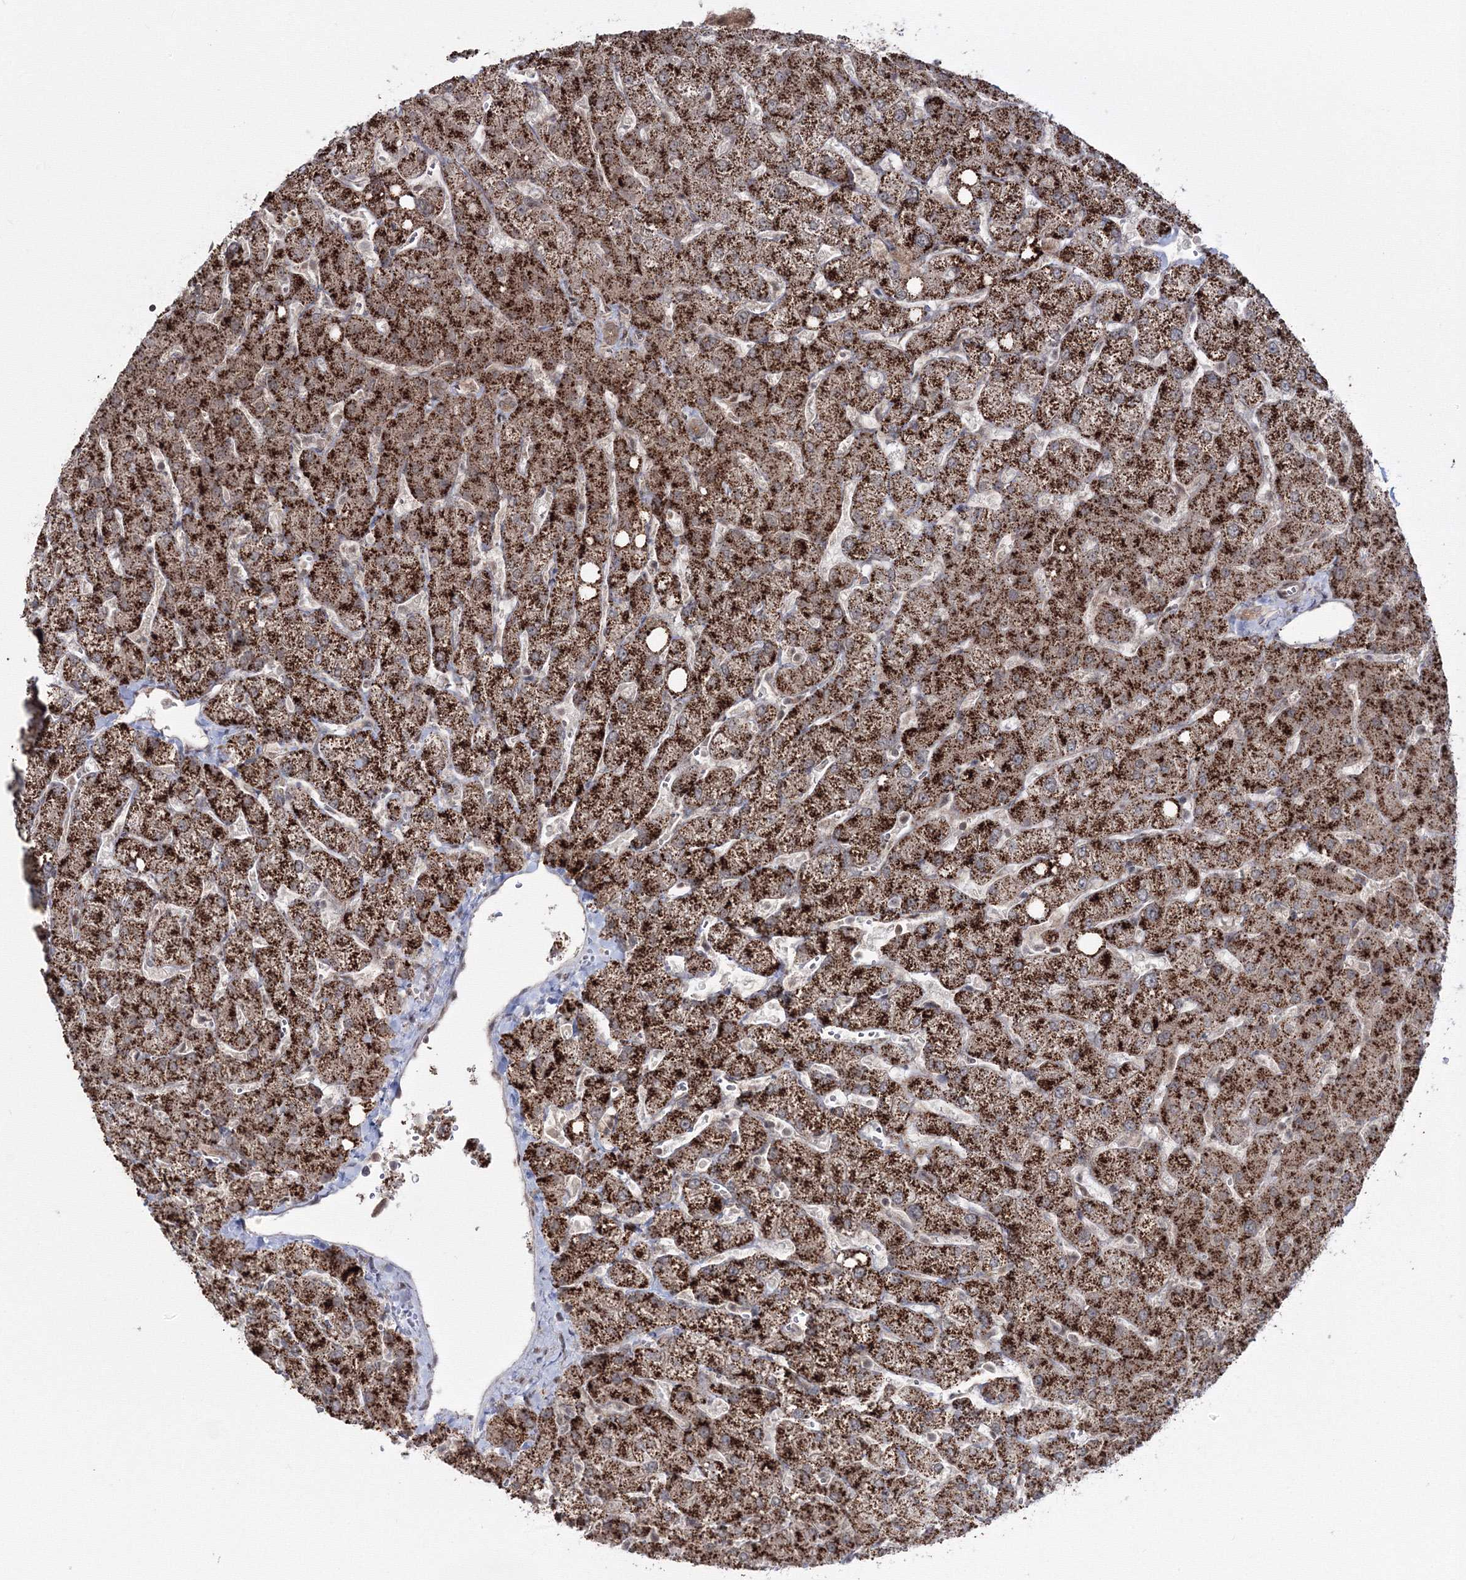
{"staining": {"intensity": "weak", "quantity": "25%-75%", "location": "cytoplasmic/membranous"}, "tissue": "liver", "cell_type": "Cholangiocytes", "image_type": "normal", "snomed": [{"axis": "morphology", "description": "Normal tissue, NOS"}, {"axis": "topography", "description": "Liver"}], "caption": "Protein staining of unremarkable liver shows weak cytoplasmic/membranous positivity in approximately 25%-75% of cholangiocytes.", "gene": "ZFAND6", "patient": {"sex": "female", "age": 54}}